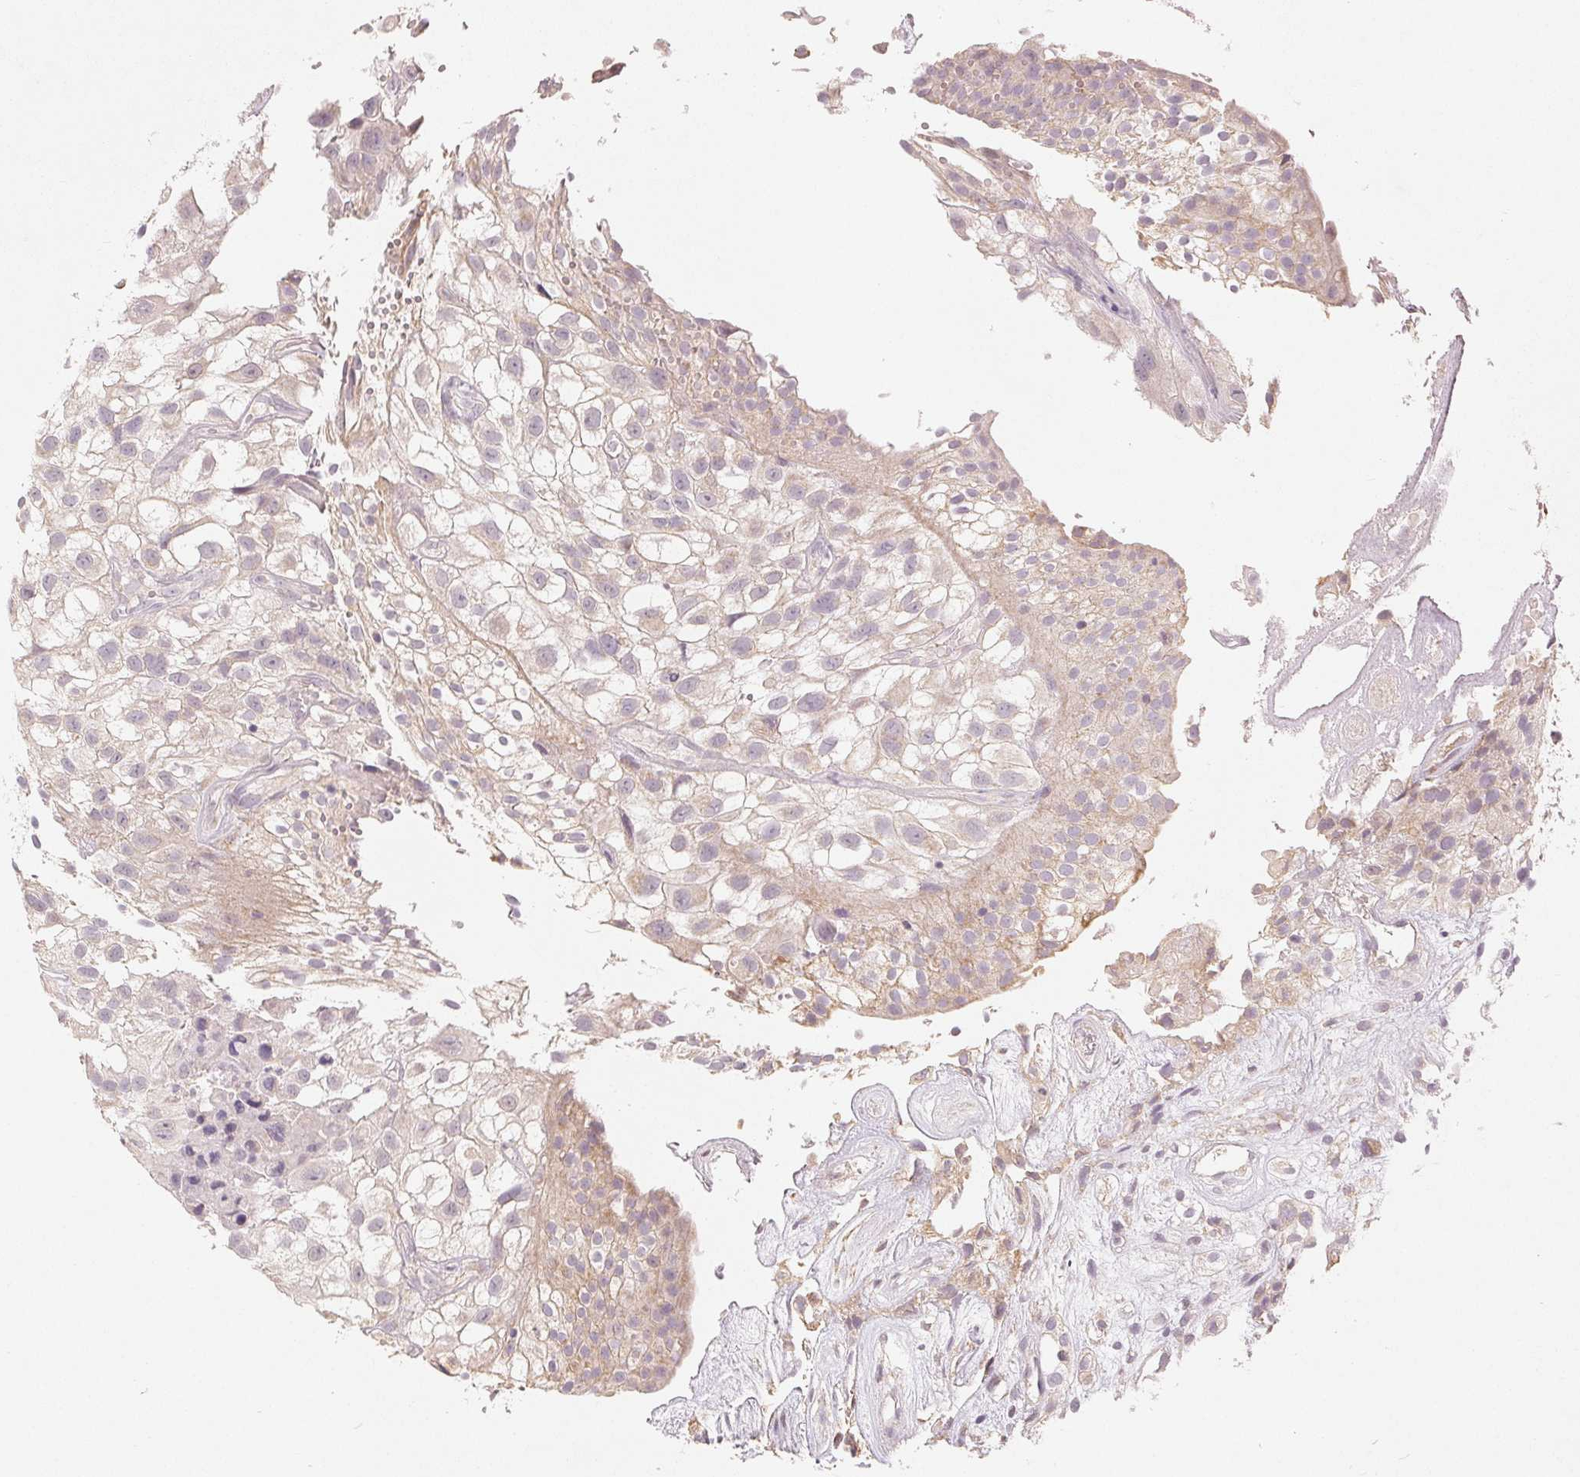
{"staining": {"intensity": "weak", "quantity": "<25%", "location": "cytoplasmic/membranous"}, "tissue": "urothelial cancer", "cell_type": "Tumor cells", "image_type": "cancer", "snomed": [{"axis": "morphology", "description": "Urothelial carcinoma, High grade"}, {"axis": "topography", "description": "Urinary bladder"}], "caption": "This is an IHC histopathology image of high-grade urothelial carcinoma. There is no expression in tumor cells.", "gene": "GHITM", "patient": {"sex": "male", "age": 56}}